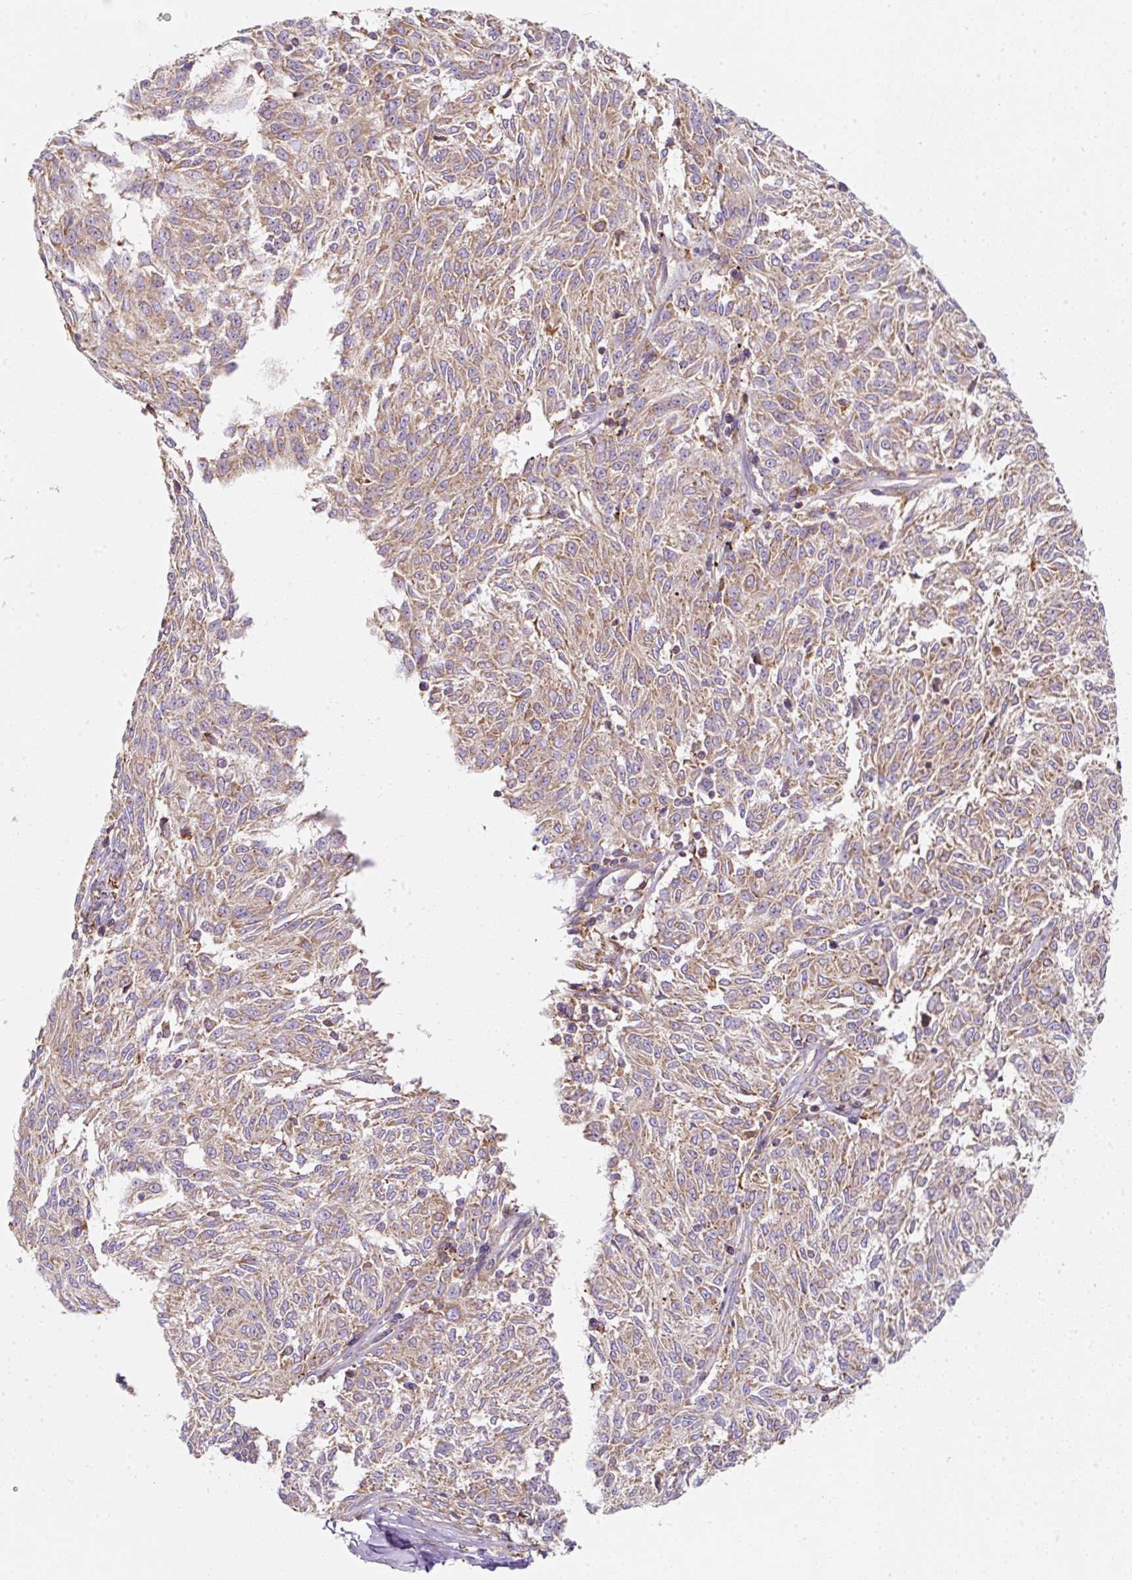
{"staining": {"intensity": "moderate", "quantity": "25%-75%", "location": "cytoplasmic/membranous"}, "tissue": "melanoma", "cell_type": "Tumor cells", "image_type": "cancer", "snomed": [{"axis": "morphology", "description": "Malignant melanoma, NOS"}, {"axis": "topography", "description": "Skin"}], "caption": "Human melanoma stained for a protein (brown) demonstrates moderate cytoplasmic/membranous positive staining in approximately 25%-75% of tumor cells.", "gene": "ERAP2", "patient": {"sex": "female", "age": 72}}